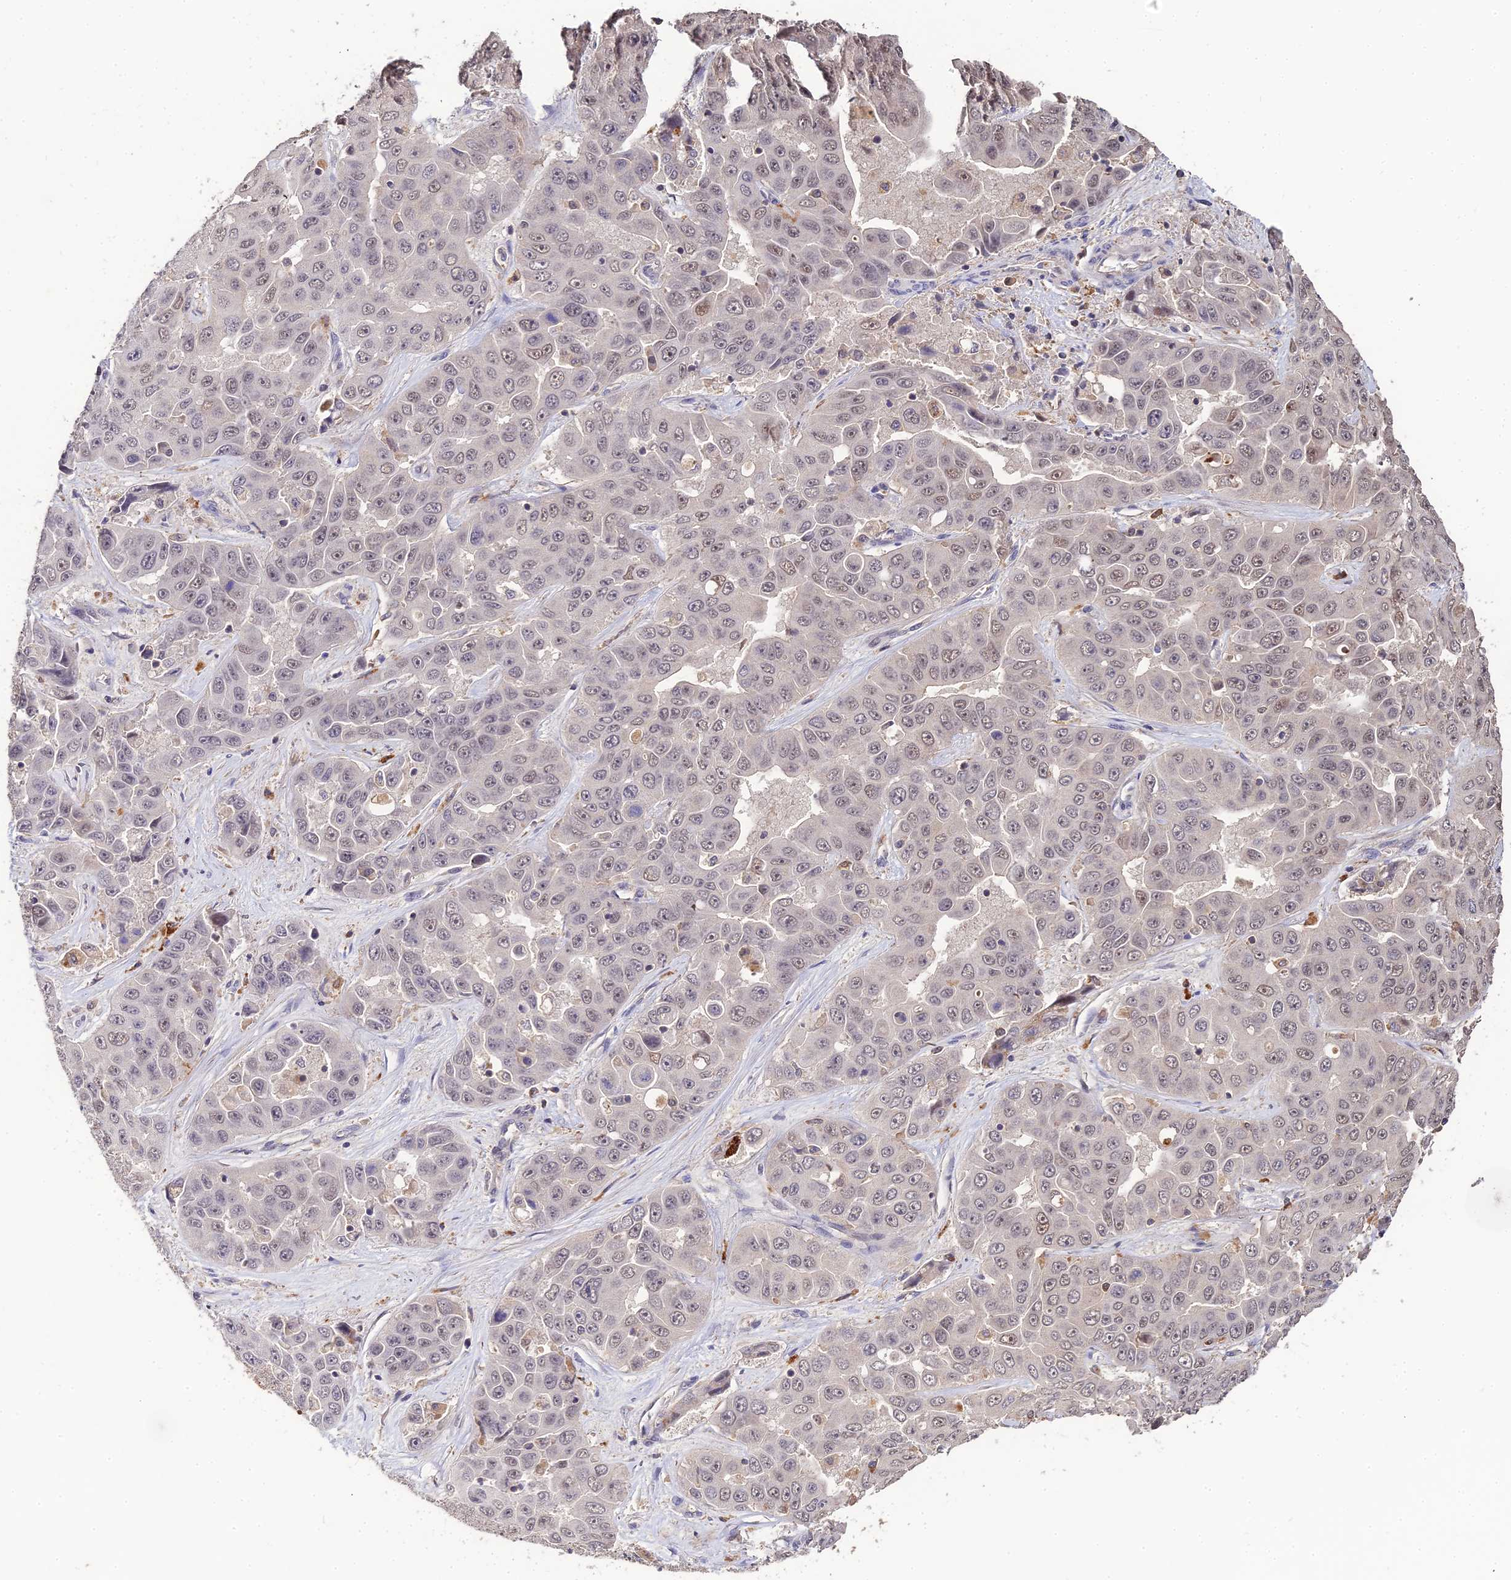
{"staining": {"intensity": "weak", "quantity": "25%-75%", "location": "nuclear"}, "tissue": "liver cancer", "cell_type": "Tumor cells", "image_type": "cancer", "snomed": [{"axis": "morphology", "description": "Cholangiocarcinoma"}, {"axis": "topography", "description": "Liver"}], "caption": "Weak nuclear protein expression is present in approximately 25%-75% of tumor cells in liver cancer (cholangiocarcinoma).", "gene": "LSM5", "patient": {"sex": "female", "age": 52}}